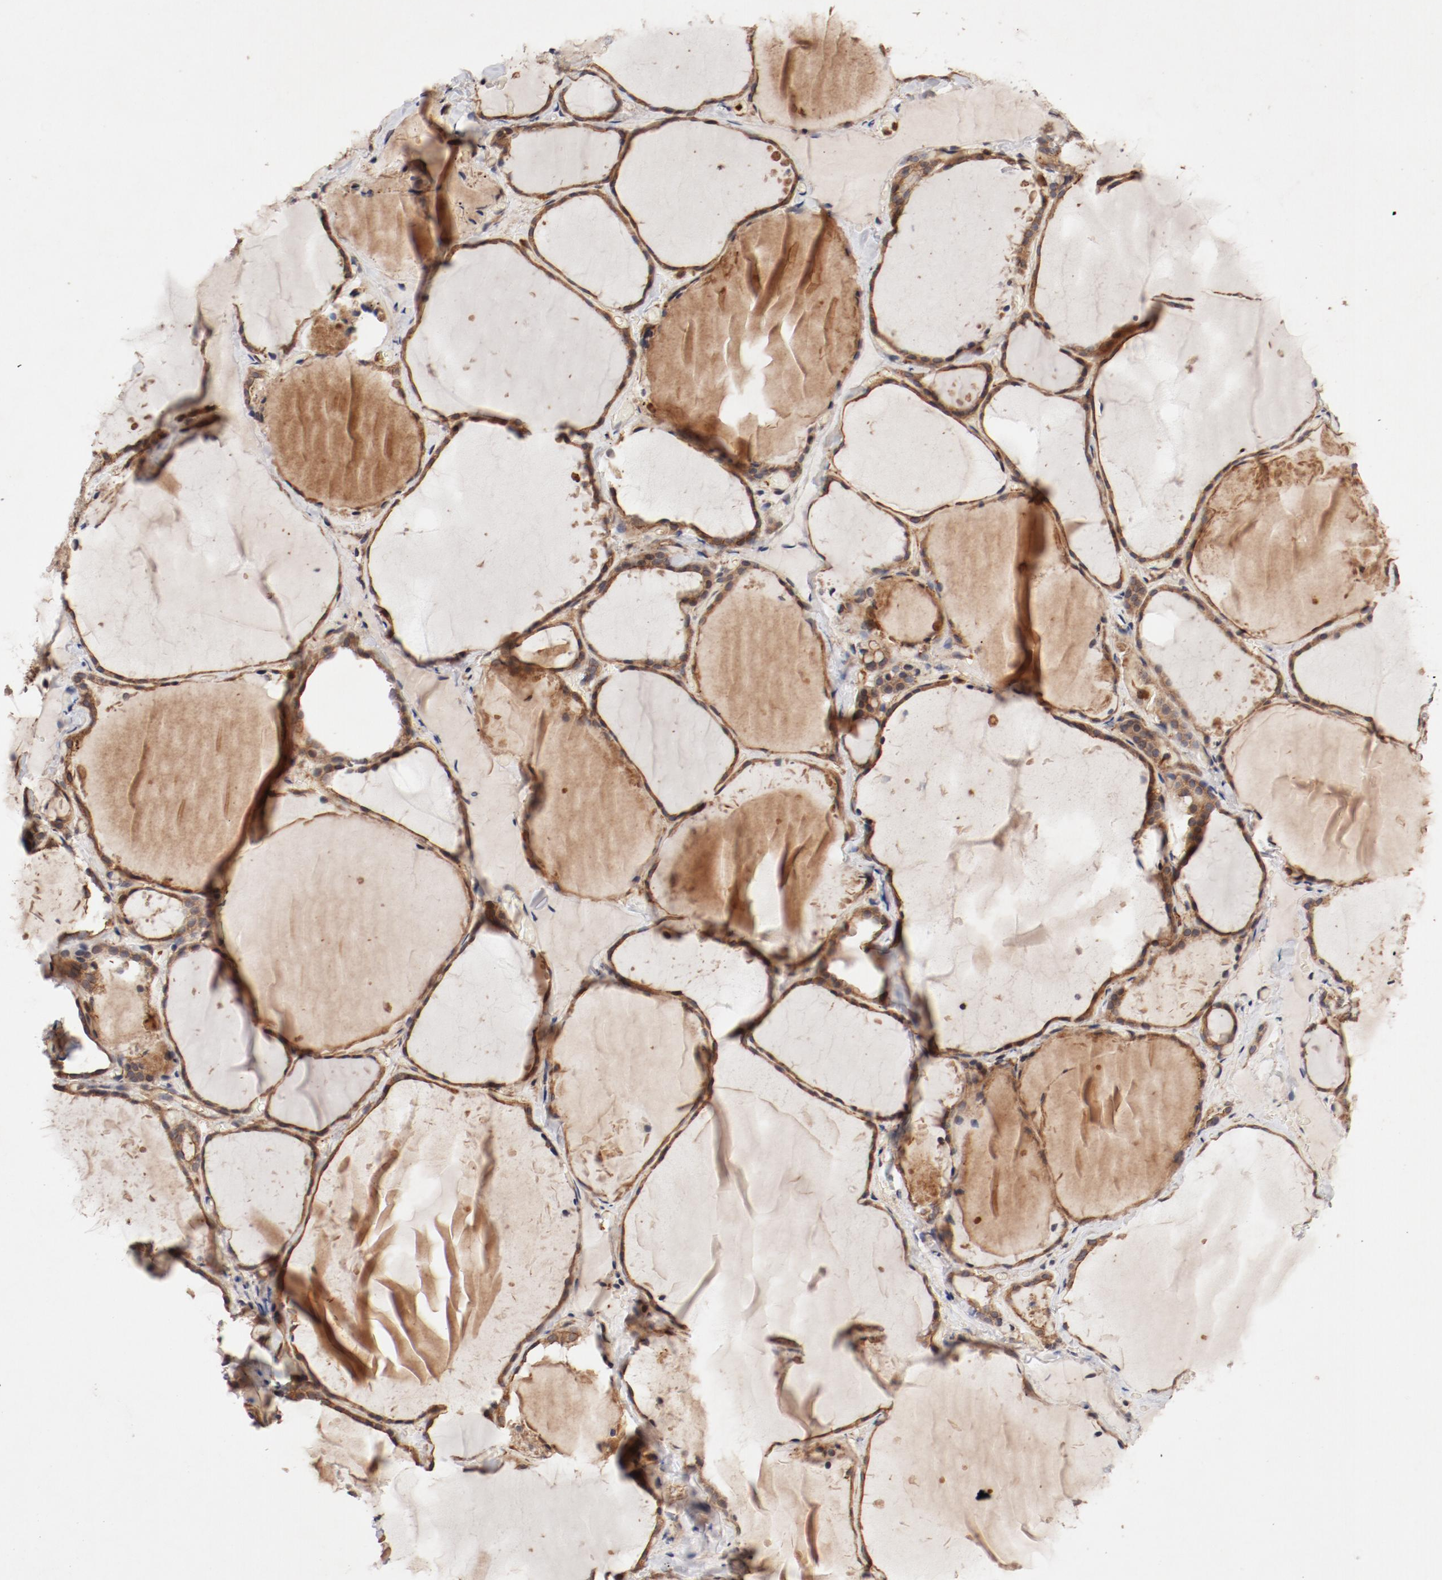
{"staining": {"intensity": "moderate", "quantity": ">75%", "location": "cytoplasmic/membranous"}, "tissue": "thyroid gland", "cell_type": "Glandular cells", "image_type": "normal", "snomed": [{"axis": "morphology", "description": "Normal tissue, NOS"}, {"axis": "topography", "description": "Thyroid gland"}], "caption": "Immunohistochemical staining of unremarkable thyroid gland exhibits >75% levels of moderate cytoplasmic/membranous protein expression in about >75% of glandular cells. (Stains: DAB in brown, nuclei in blue, Microscopy: brightfield microscopy at high magnification).", "gene": "GUF1", "patient": {"sex": "female", "age": 22}}